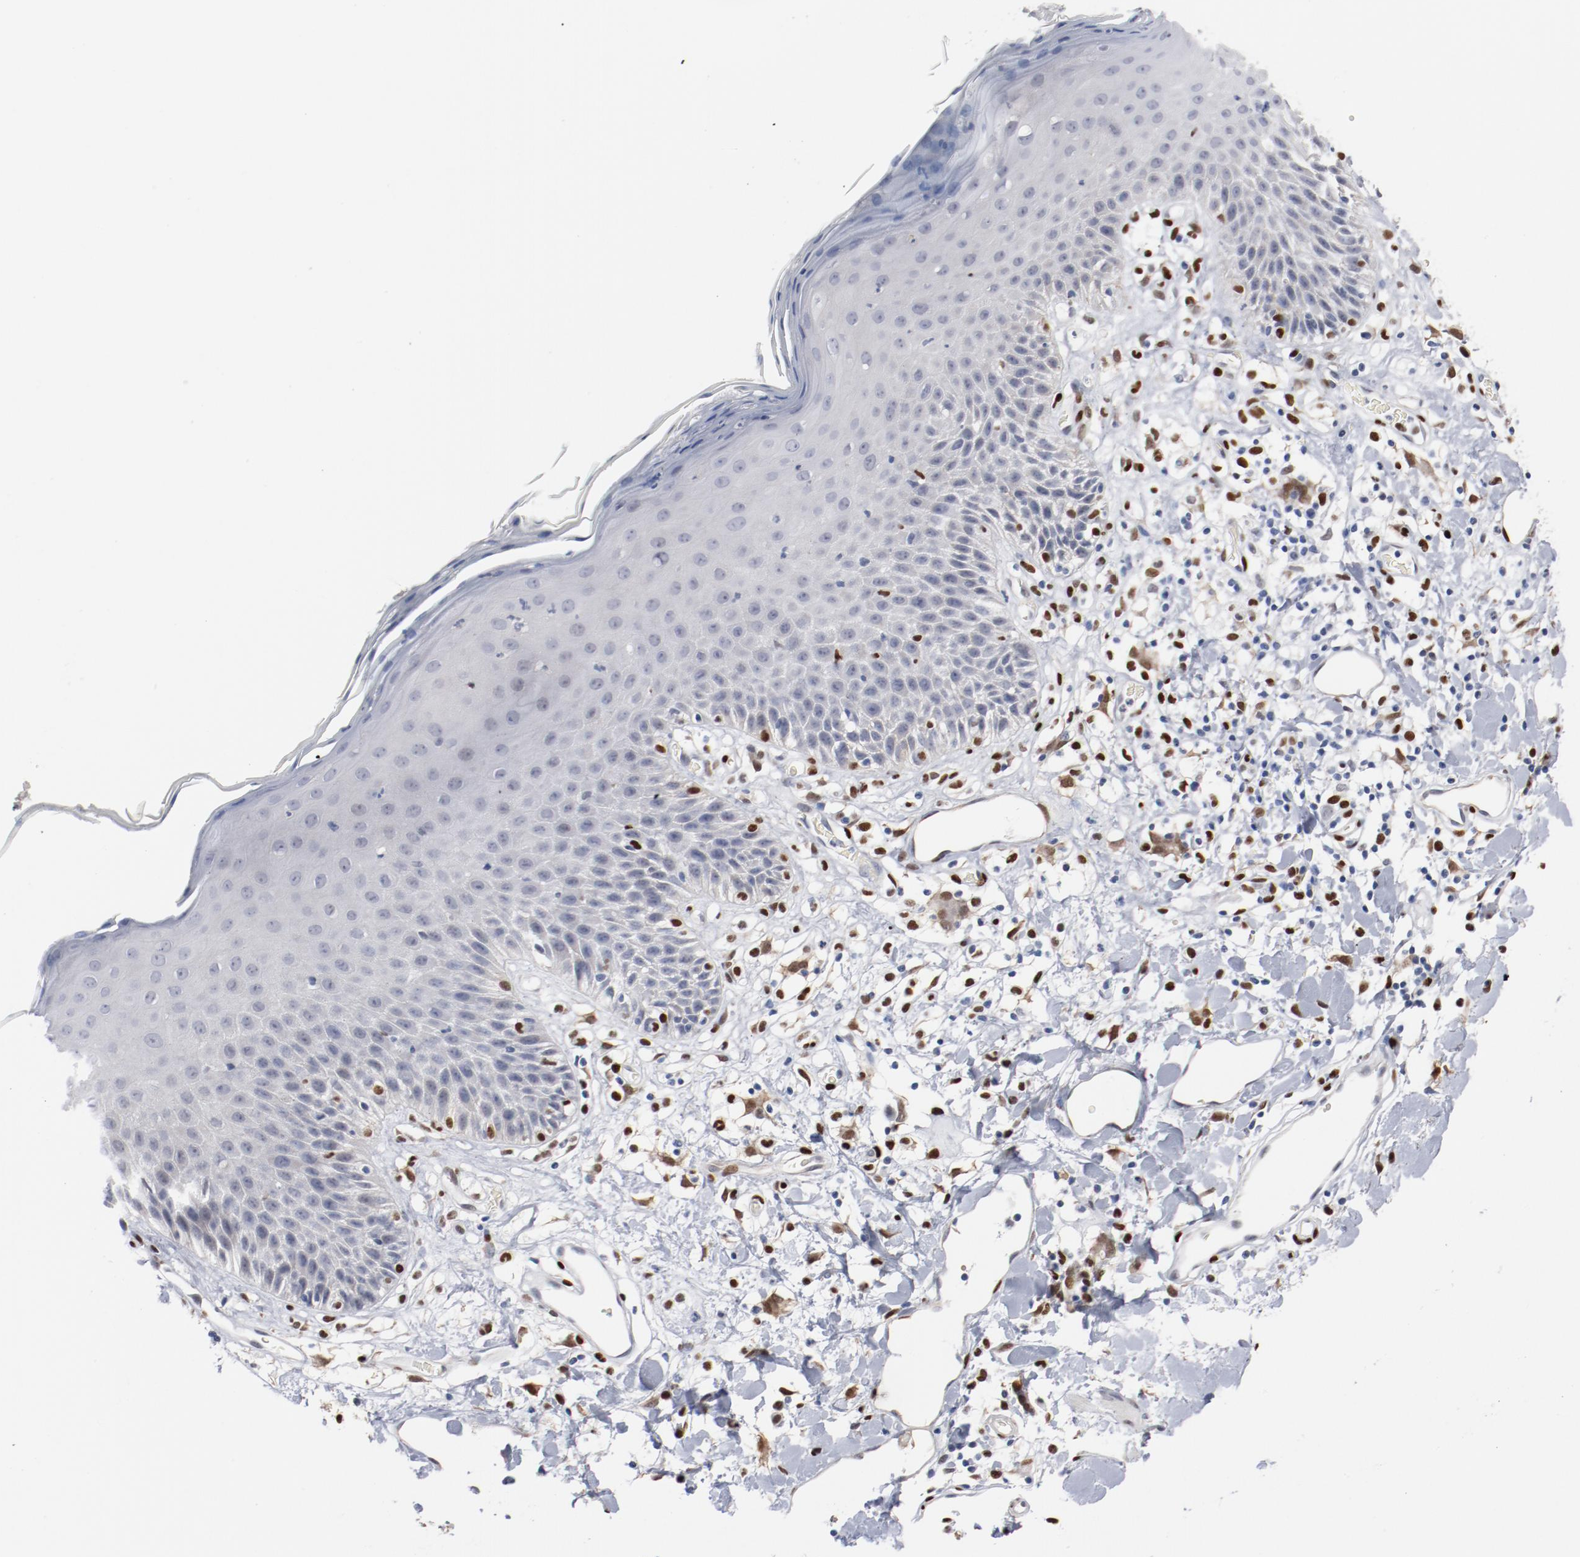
{"staining": {"intensity": "negative", "quantity": "none", "location": "none"}, "tissue": "skin", "cell_type": "Epidermal cells", "image_type": "normal", "snomed": [{"axis": "morphology", "description": "Normal tissue, NOS"}, {"axis": "topography", "description": "Vulva"}, {"axis": "topography", "description": "Peripheral nerve tissue"}], "caption": "Immunohistochemistry histopathology image of benign skin stained for a protein (brown), which reveals no staining in epidermal cells.", "gene": "ZEB2", "patient": {"sex": "female", "age": 68}}